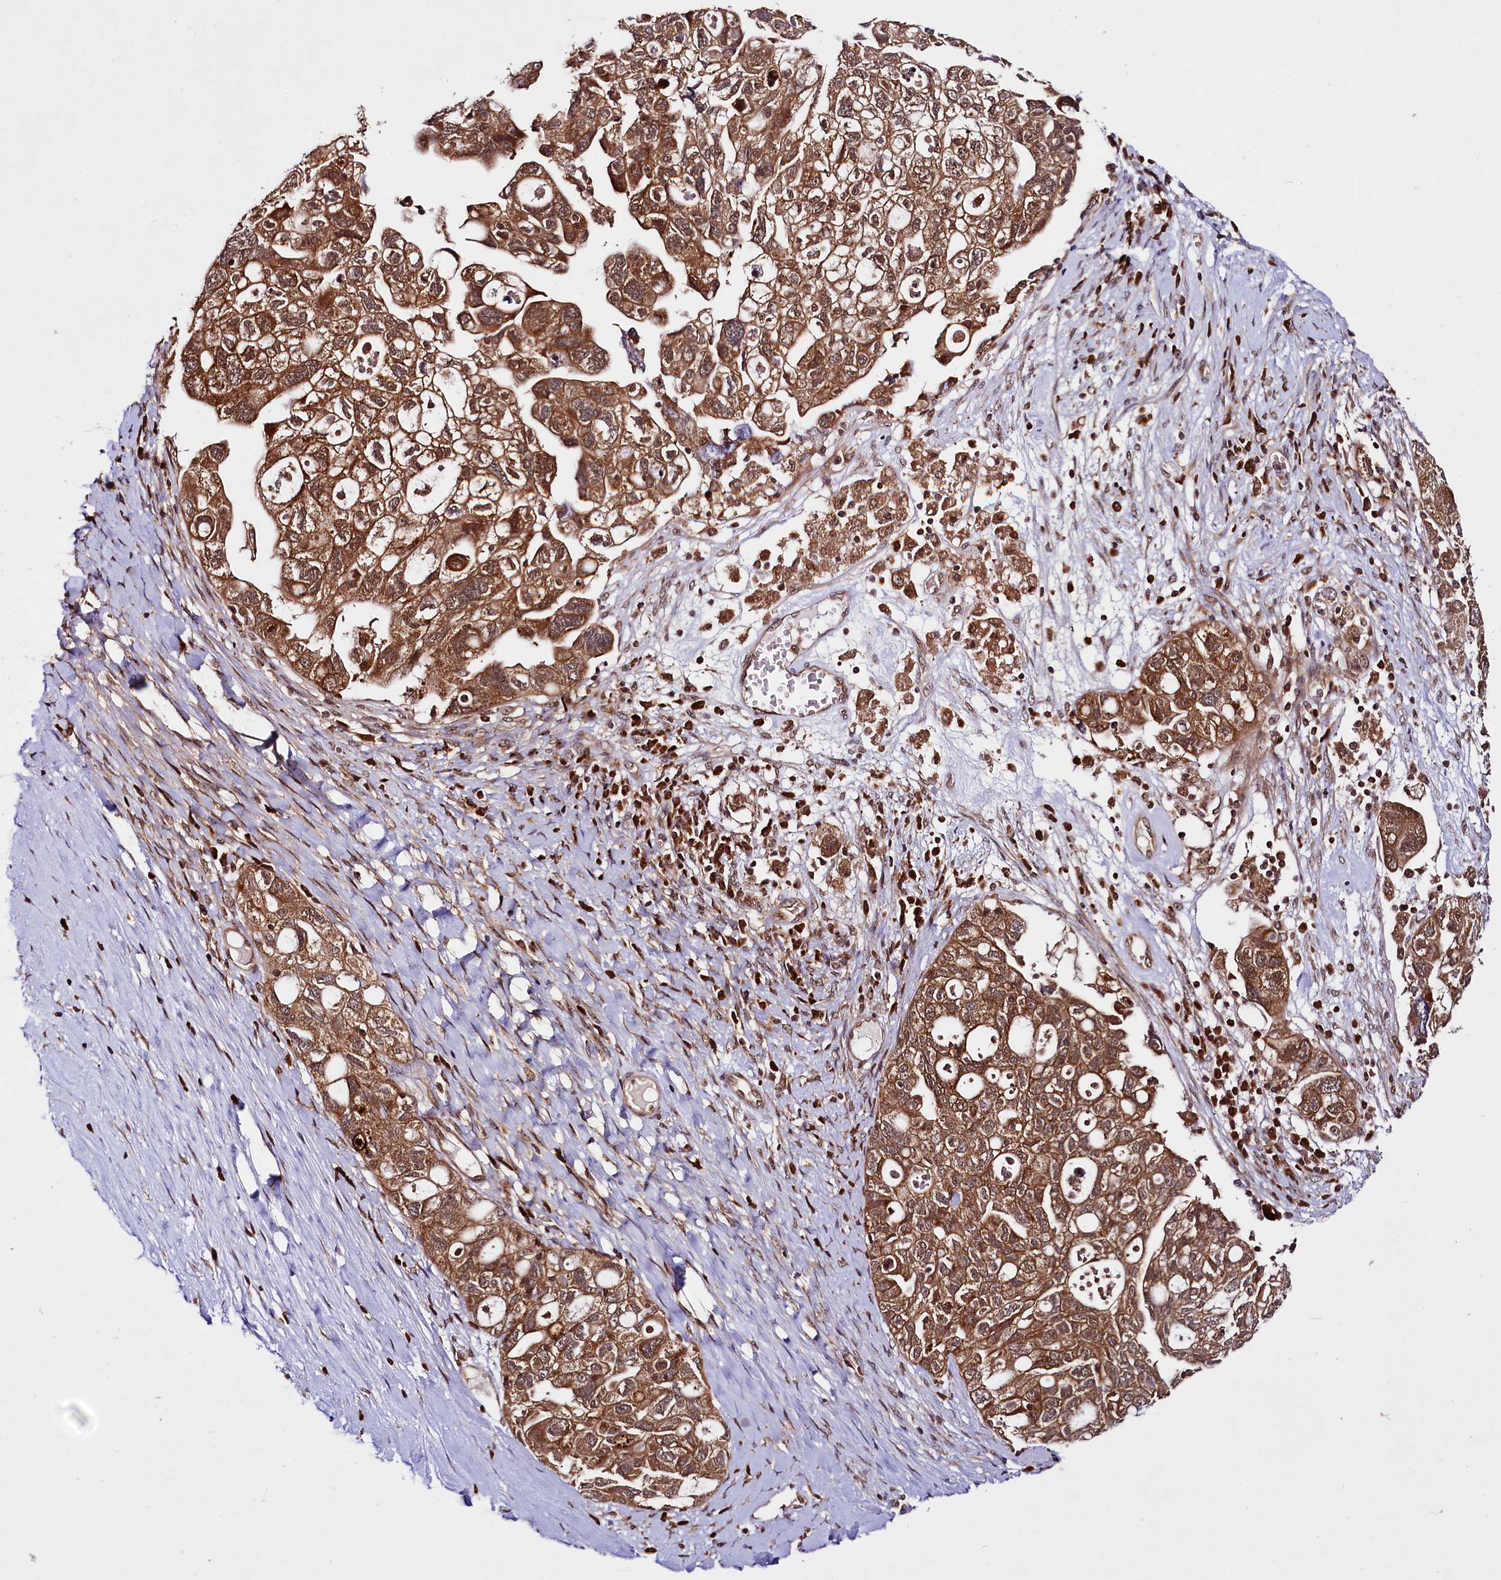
{"staining": {"intensity": "strong", "quantity": ">75%", "location": "cytoplasmic/membranous,nuclear"}, "tissue": "ovarian cancer", "cell_type": "Tumor cells", "image_type": "cancer", "snomed": [{"axis": "morphology", "description": "Carcinoma, NOS"}, {"axis": "morphology", "description": "Cystadenocarcinoma, serous, NOS"}, {"axis": "topography", "description": "Ovary"}], "caption": "An immunohistochemistry micrograph of neoplastic tissue is shown. Protein staining in brown labels strong cytoplasmic/membranous and nuclear positivity in ovarian cancer (carcinoma) within tumor cells.", "gene": "UBE3A", "patient": {"sex": "female", "age": 69}}